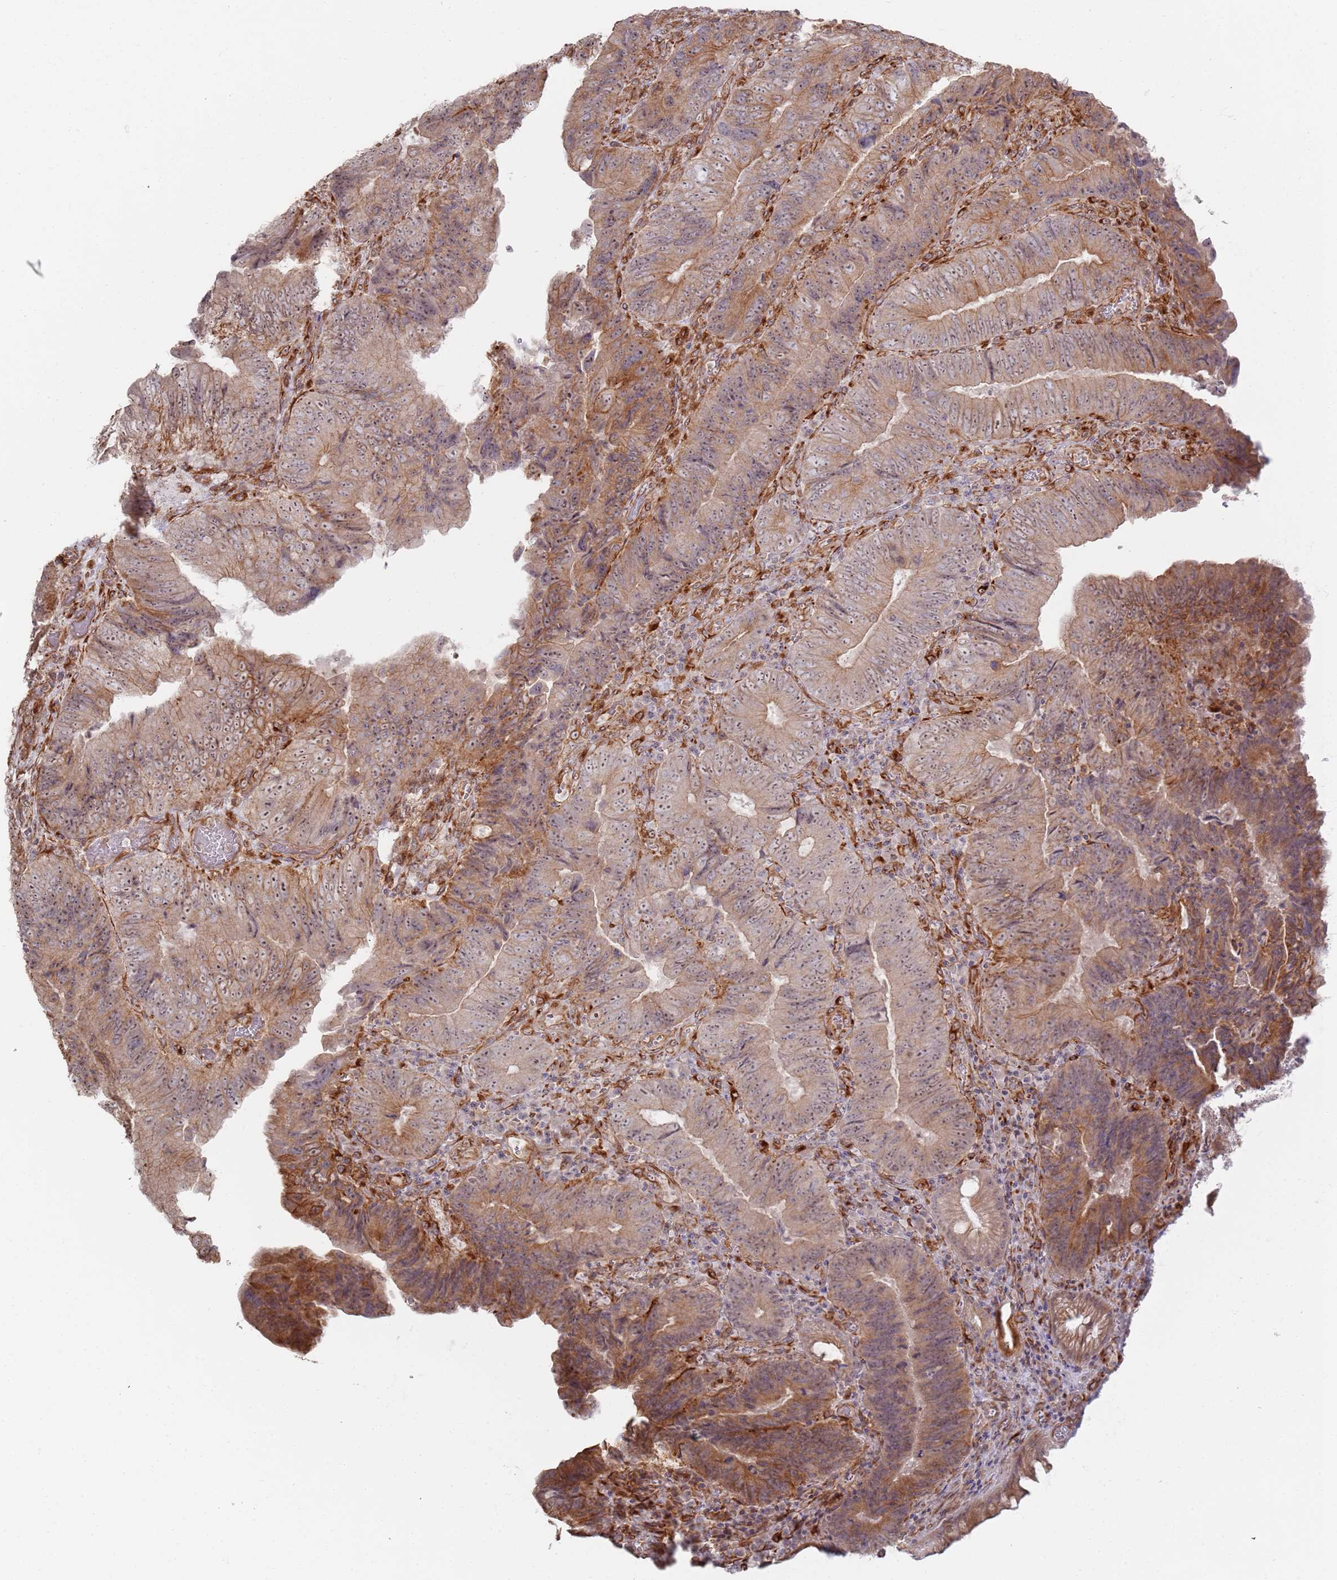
{"staining": {"intensity": "moderate", "quantity": ">75%", "location": "cytoplasmic/membranous,nuclear"}, "tissue": "colorectal cancer", "cell_type": "Tumor cells", "image_type": "cancer", "snomed": [{"axis": "morphology", "description": "Adenocarcinoma, NOS"}, {"axis": "topography", "description": "Colon"}], "caption": "A medium amount of moderate cytoplasmic/membranous and nuclear staining is appreciated in about >75% of tumor cells in colorectal adenocarcinoma tissue.", "gene": "PHF21A", "patient": {"sex": "female", "age": 67}}